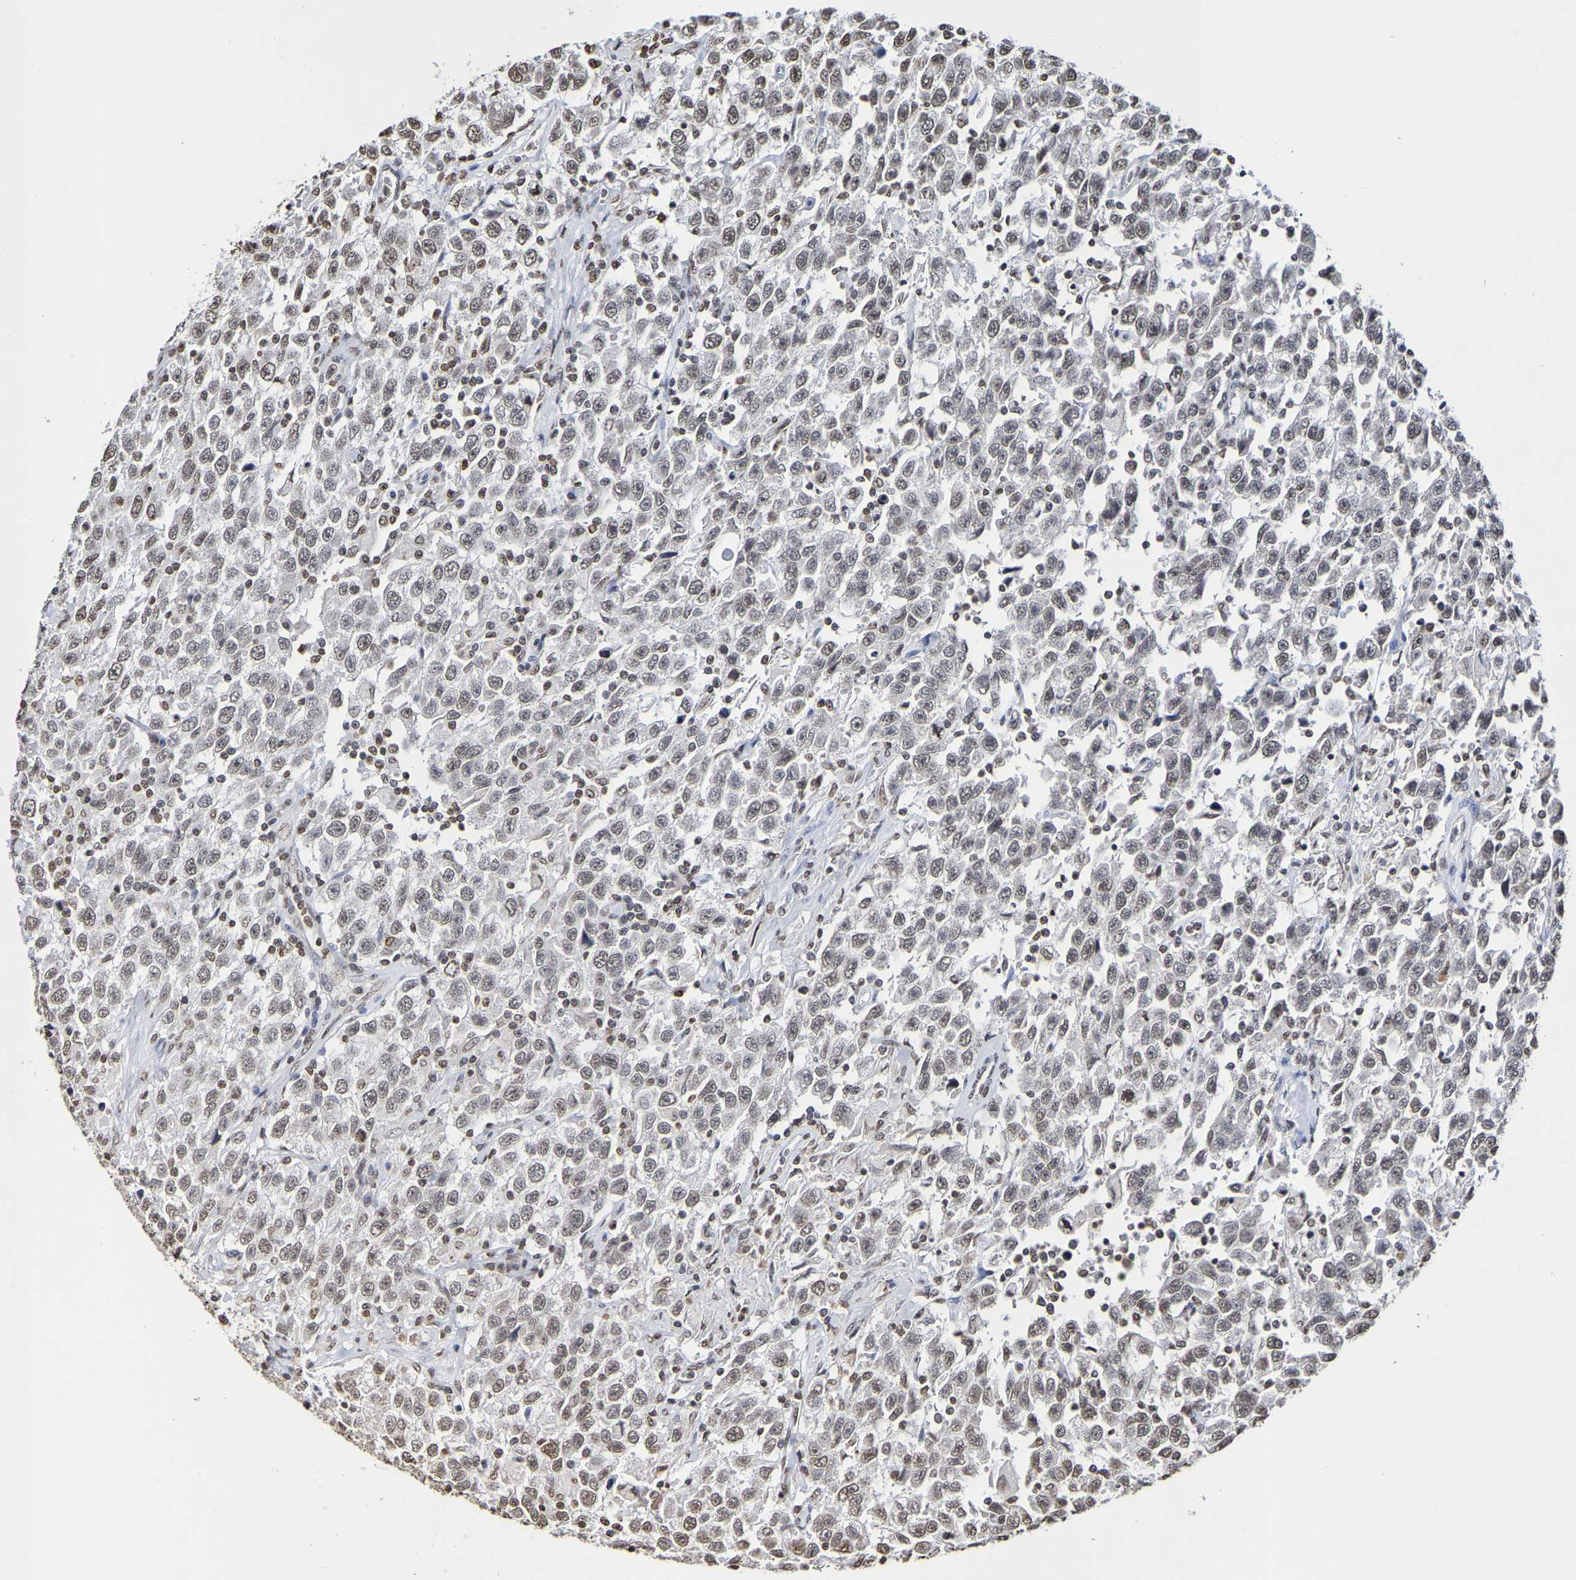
{"staining": {"intensity": "weak", "quantity": ">75%", "location": "nuclear"}, "tissue": "testis cancer", "cell_type": "Tumor cells", "image_type": "cancer", "snomed": [{"axis": "morphology", "description": "Seminoma, NOS"}, {"axis": "topography", "description": "Testis"}], "caption": "Immunohistochemical staining of testis seminoma shows weak nuclear protein positivity in about >75% of tumor cells.", "gene": "ATF4", "patient": {"sex": "male", "age": 41}}